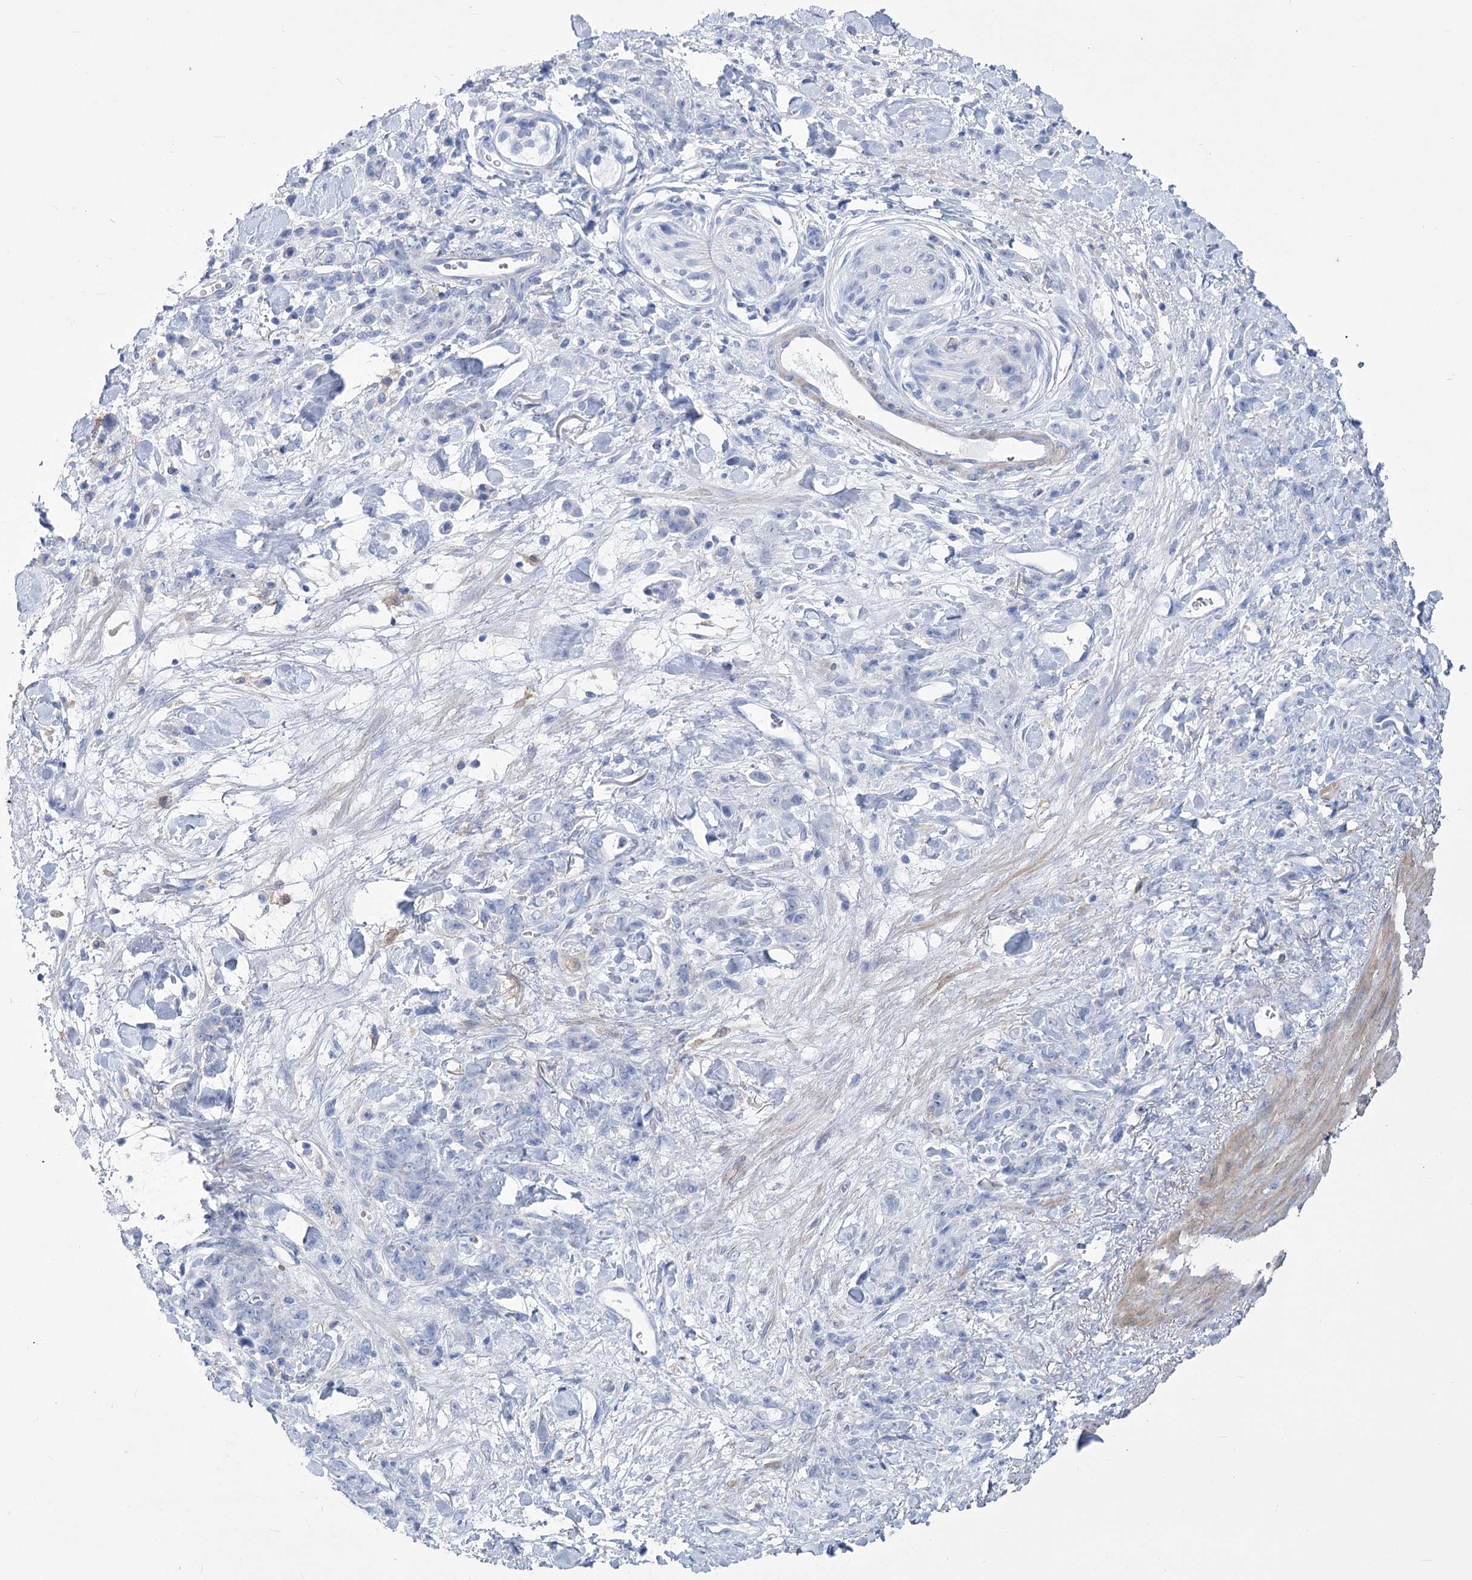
{"staining": {"intensity": "negative", "quantity": "none", "location": "none"}, "tissue": "stomach cancer", "cell_type": "Tumor cells", "image_type": "cancer", "snomed": [{"axis": "morphology", "description": "Normal tissue, NOS"}, {"axis": "morphology", "description": "Adenocarcinoma, NOS"}, {"axis": "topography", "description": "Stomach"}], "caption": "Tumor cells show no significant staining in stomach cancer (adenocarcinoma).", "gene": "PCDHA1", "patient": {"sex": "male", "age": 82}}